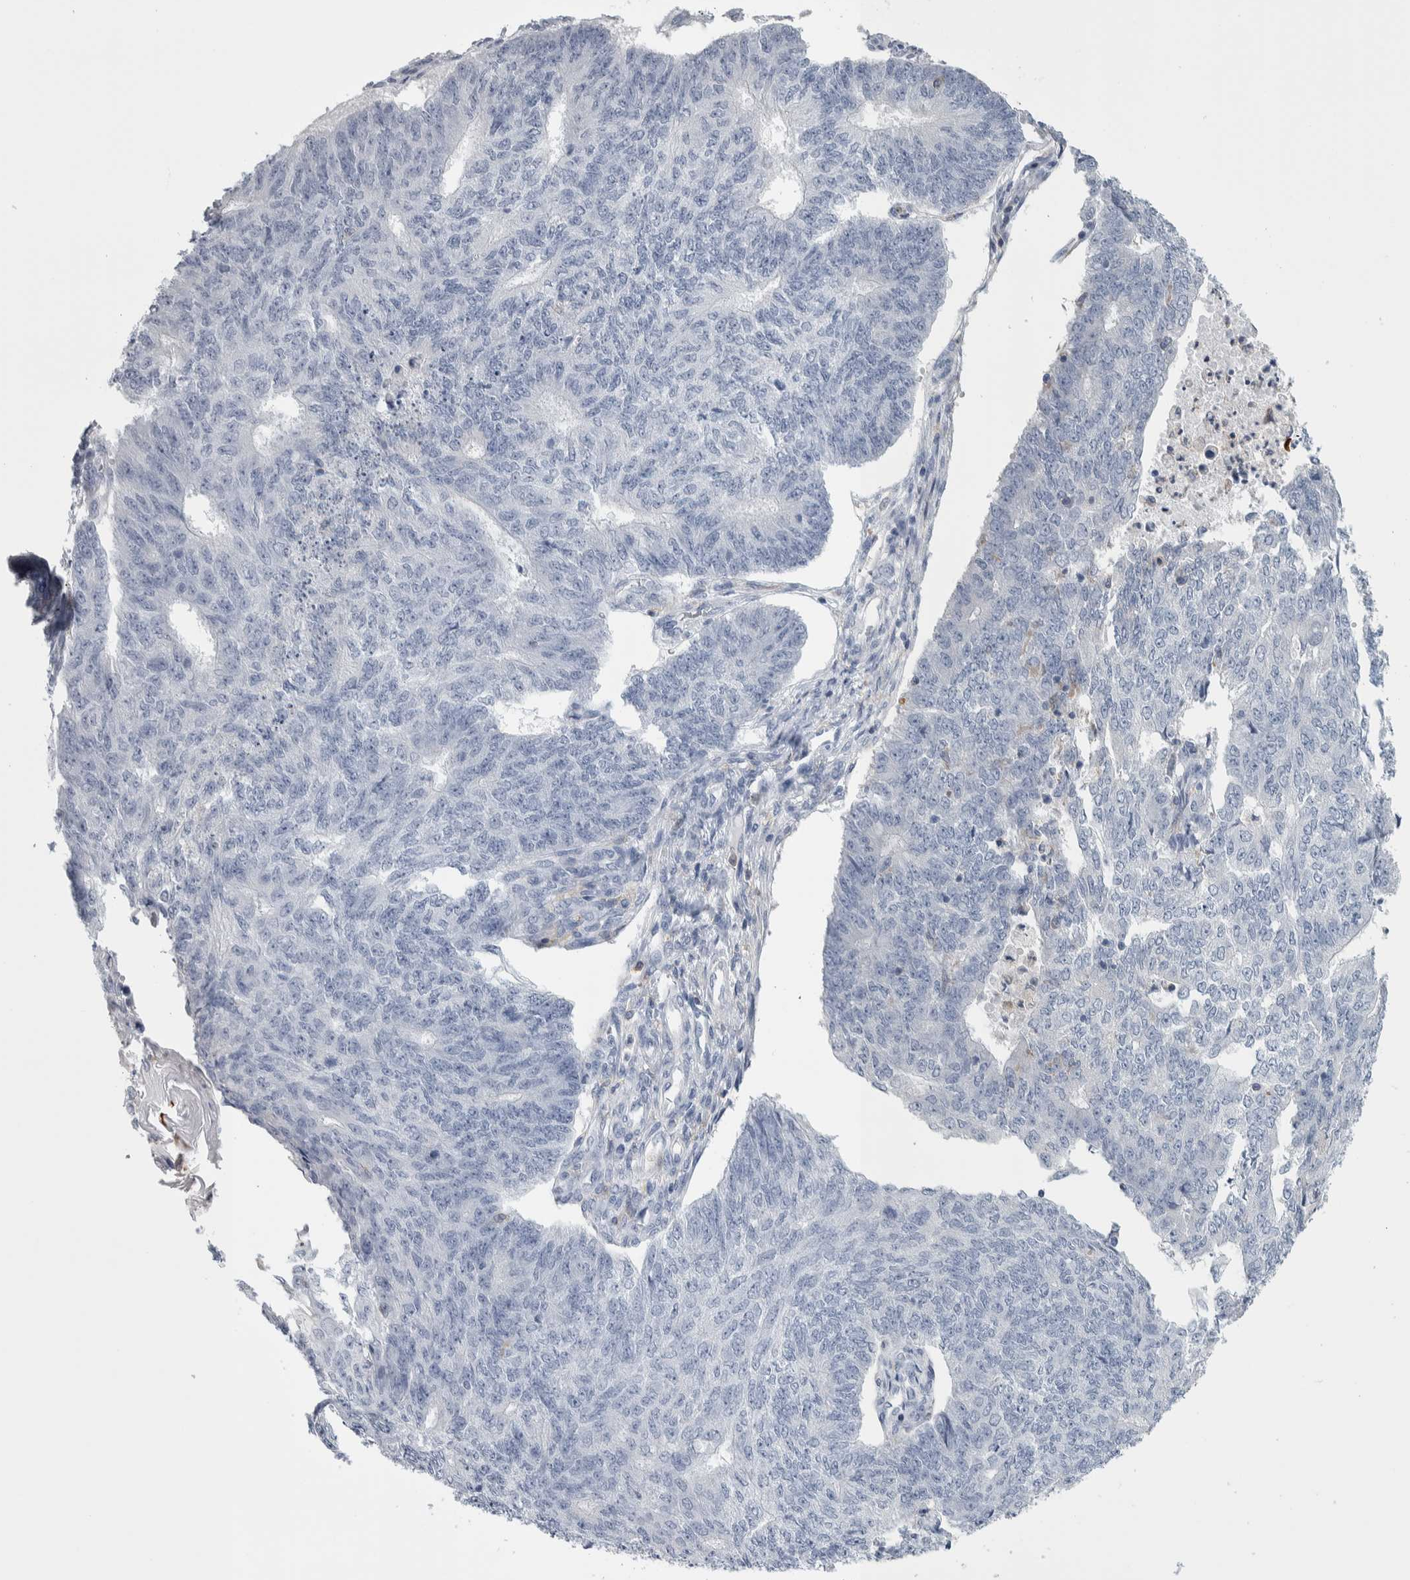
{"staining": {"intensity": "negative", "quantity": "none", "location": "none"}, "tissue": "endometrial cancer", "cell_type": "Tumor cells", "image_type": "cancer", "snomed": [{"axis": "morphology", "description": "Adenocarcinoma, NOS"}, {"axis": "topography", "description": "Endometrium"}], "caption": "A photomicrograph of endometrial cancer (adenocarcinoma) stained for a protein demonstrates no brown staining in tumor cells.", "gene": "SKAP2", "patient": {"sex": "female", "age": 32}}